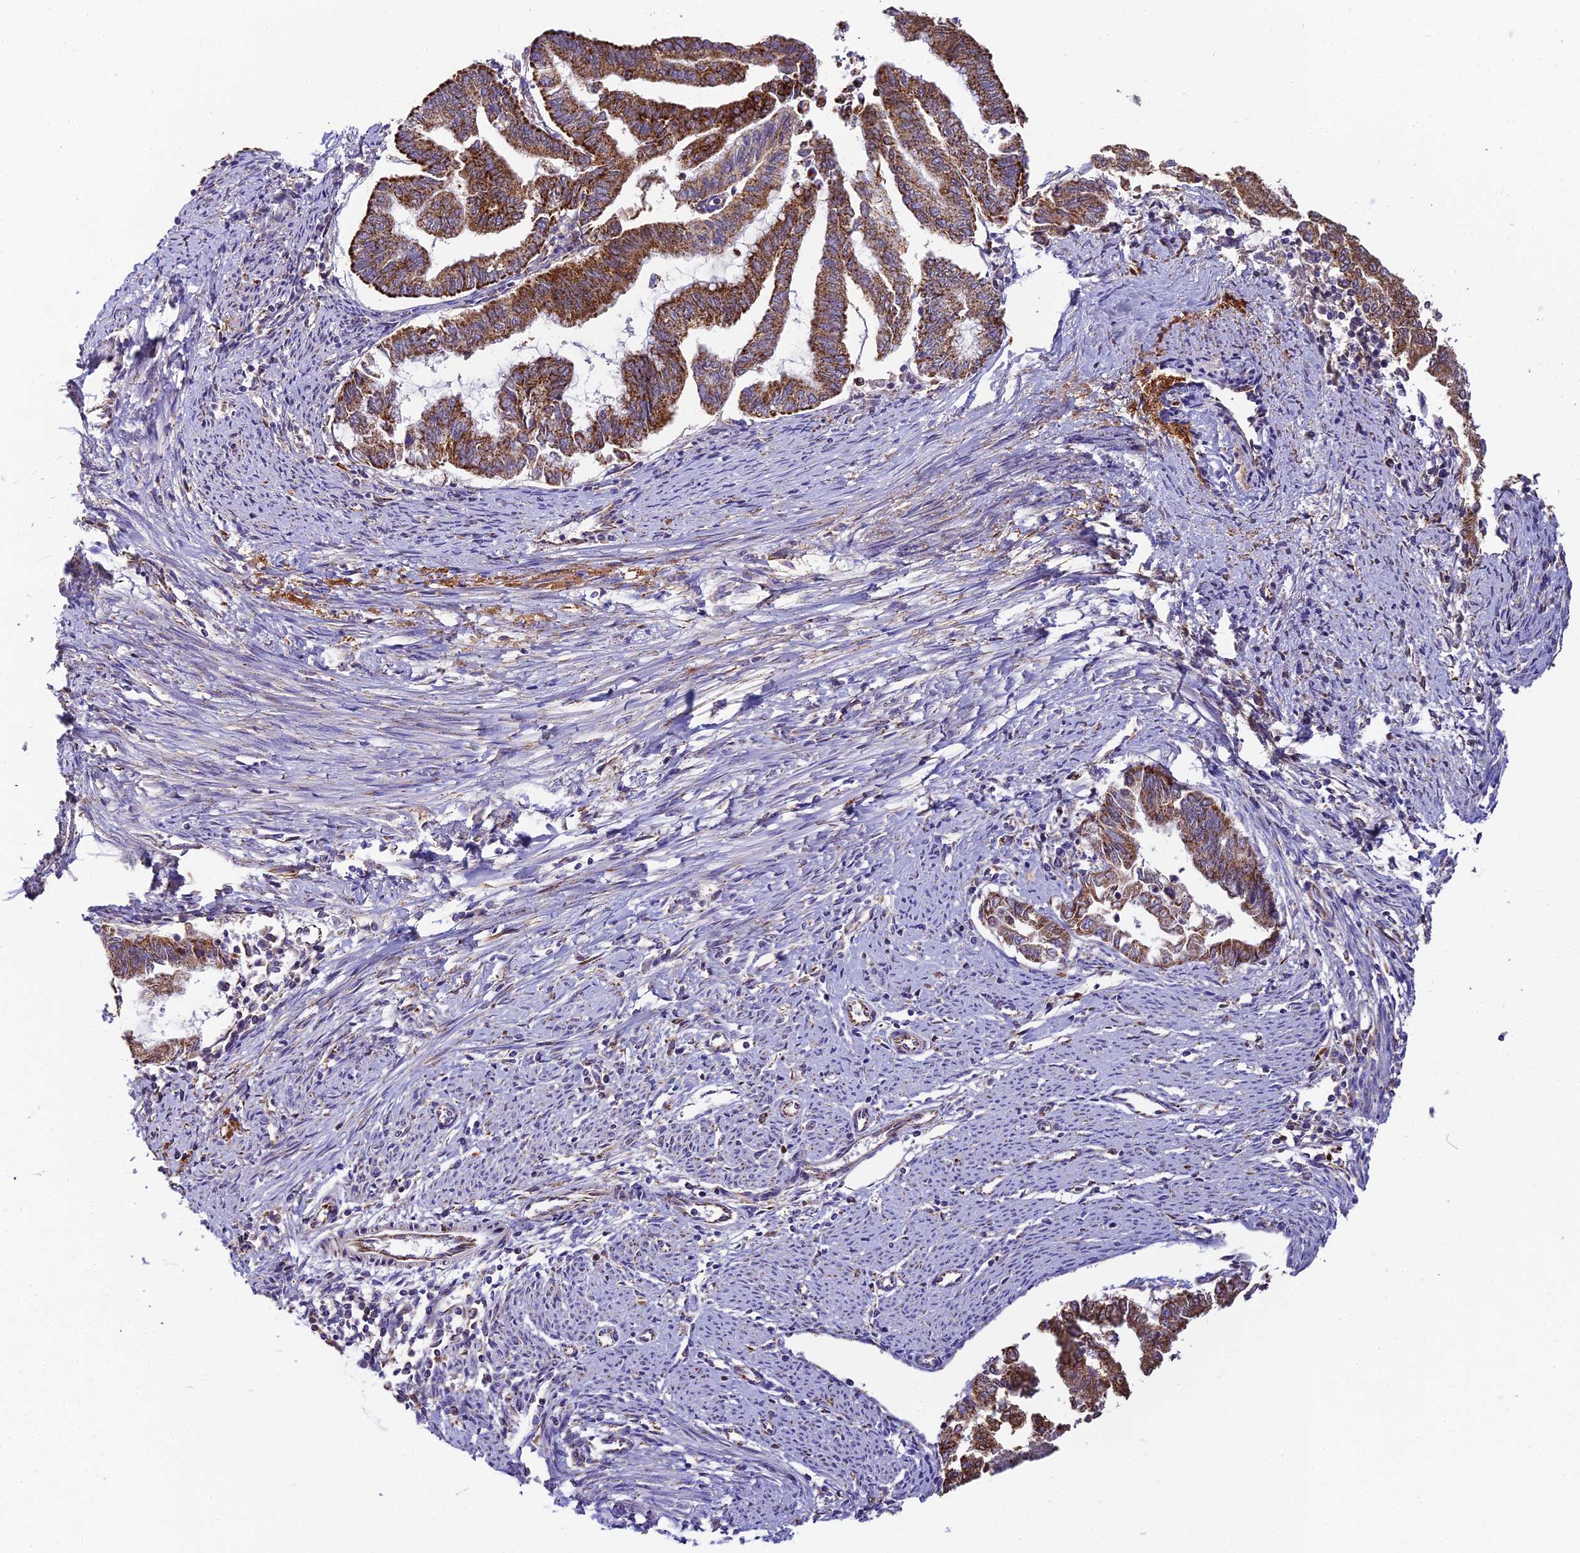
{"staining": {"intensity": "strong", "quantity": ">75%", "location": "cytoplasmic/membranous"}, "tissue": "endometrial cancer", "cell_type": "Tumor cells", "image_type": "cancer", "snomed": [{"axis": "morphology", "description": "Adenocarcinoma, NOS"}, {"axis": "topography", "description": "Endometrium"}], "caption": "A micrograph of endometrial adenocarcinoma stained for a protein reveals strong cytoplasmic/membranous brown staining in tumor cells. The staining was performed using DAB (3,3'-diaminobenzidine), with brown indicating positive protein expression. Nuclei are stained blue with hematoxylin.", "gene": "NIPSNAP3A", "patient": {"sex": "female", "age": 79}}